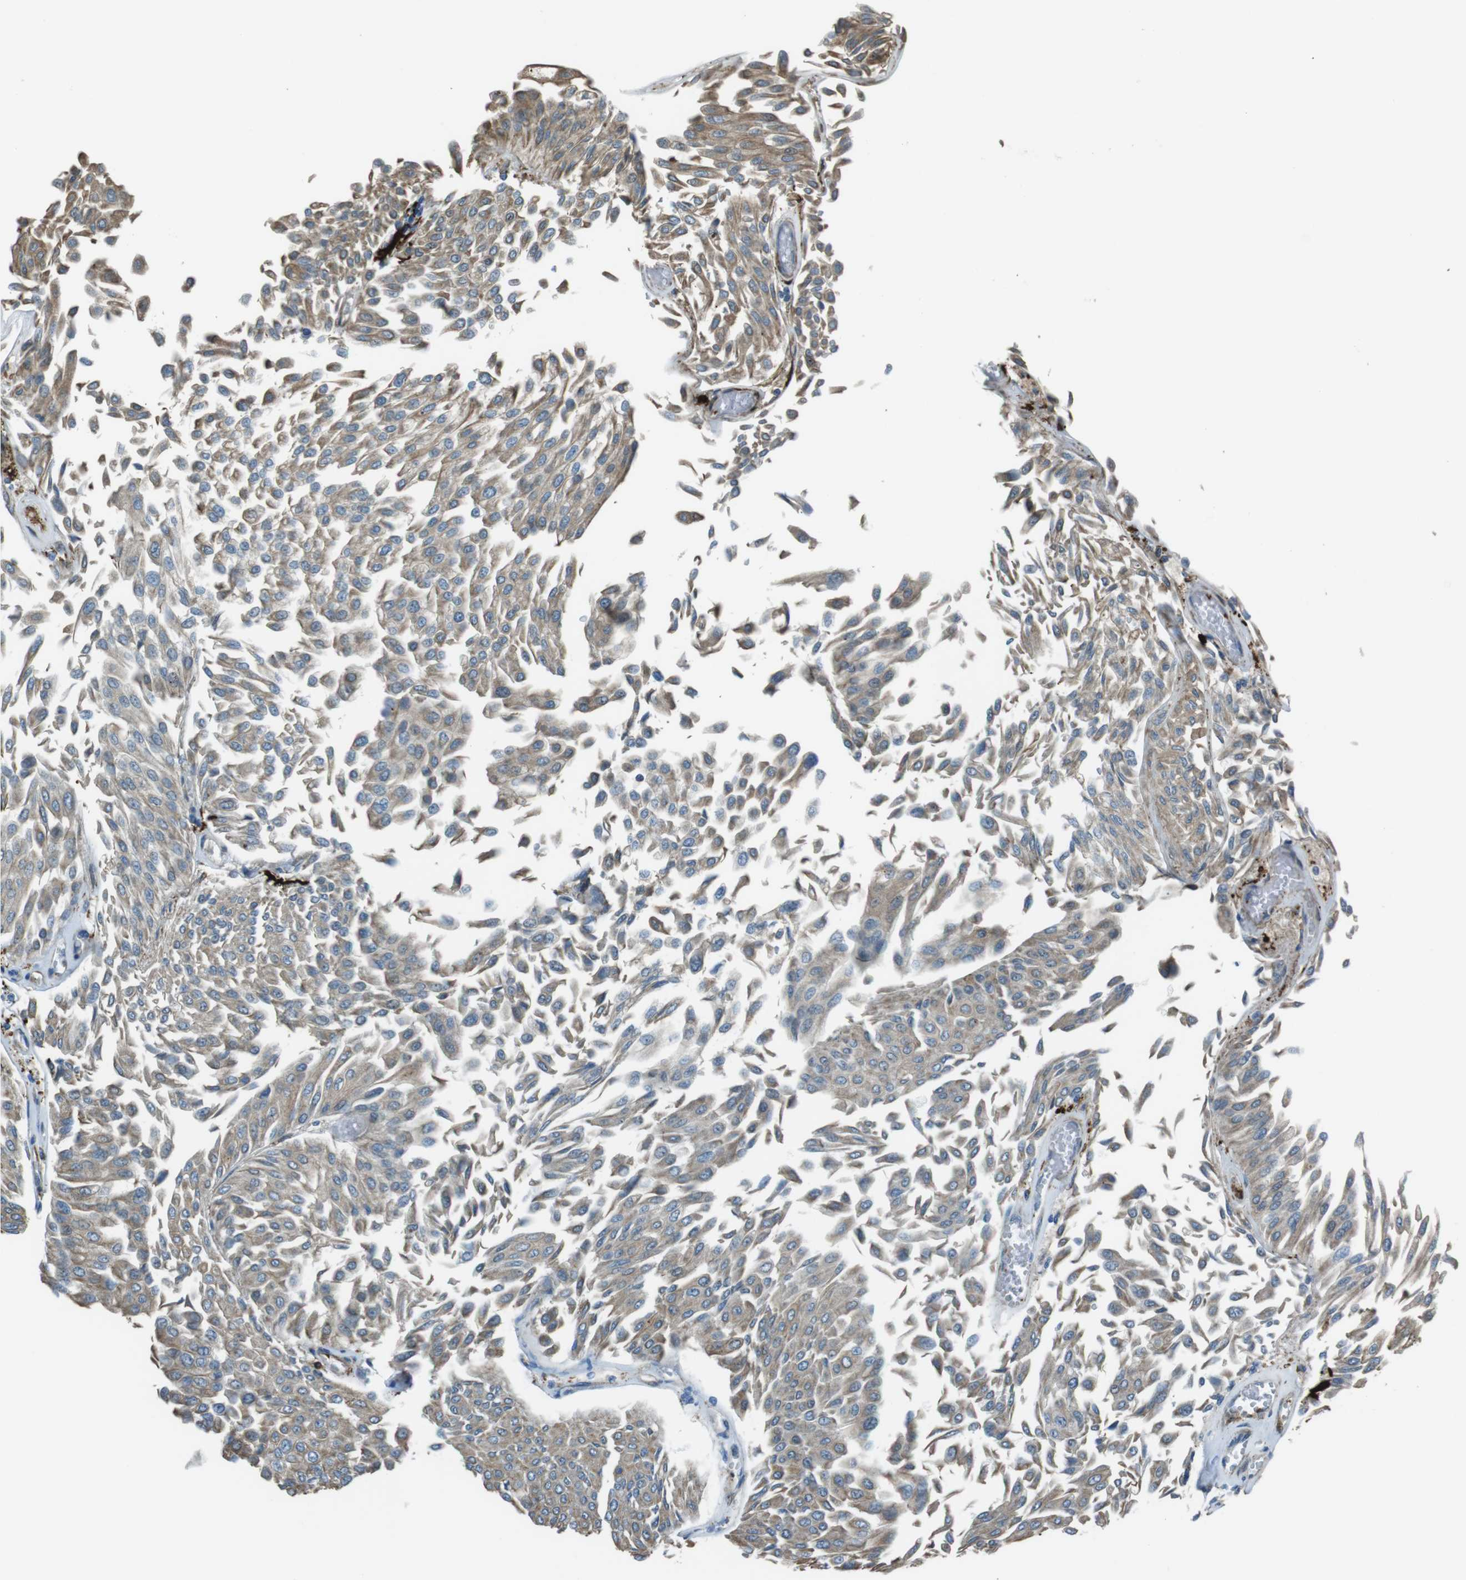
{"staining": {"intensity": "weak", "quantity": ">75%", "location": "cytoplasmic/membranous"}, "tissue": "urothelial cancer", "cell_type": "Tumor cells", "image_type": "cancer", "snomed": [{"axis": "morphology", "description": "Urothelial carcinoma, Low grade"}, {"axis": "topography", "description": "Urinary bladder"}], "caption": "A low amount of weak cytoplasmic/membranous positivity is seen in approximately >75% of tumor cells in urothelial cancer tissue. (brown staining indicates protein expression, while blue staining denotes nuclei).", "gene": "SFT2D1", "patient": {"sex": "male", "age": 67}}